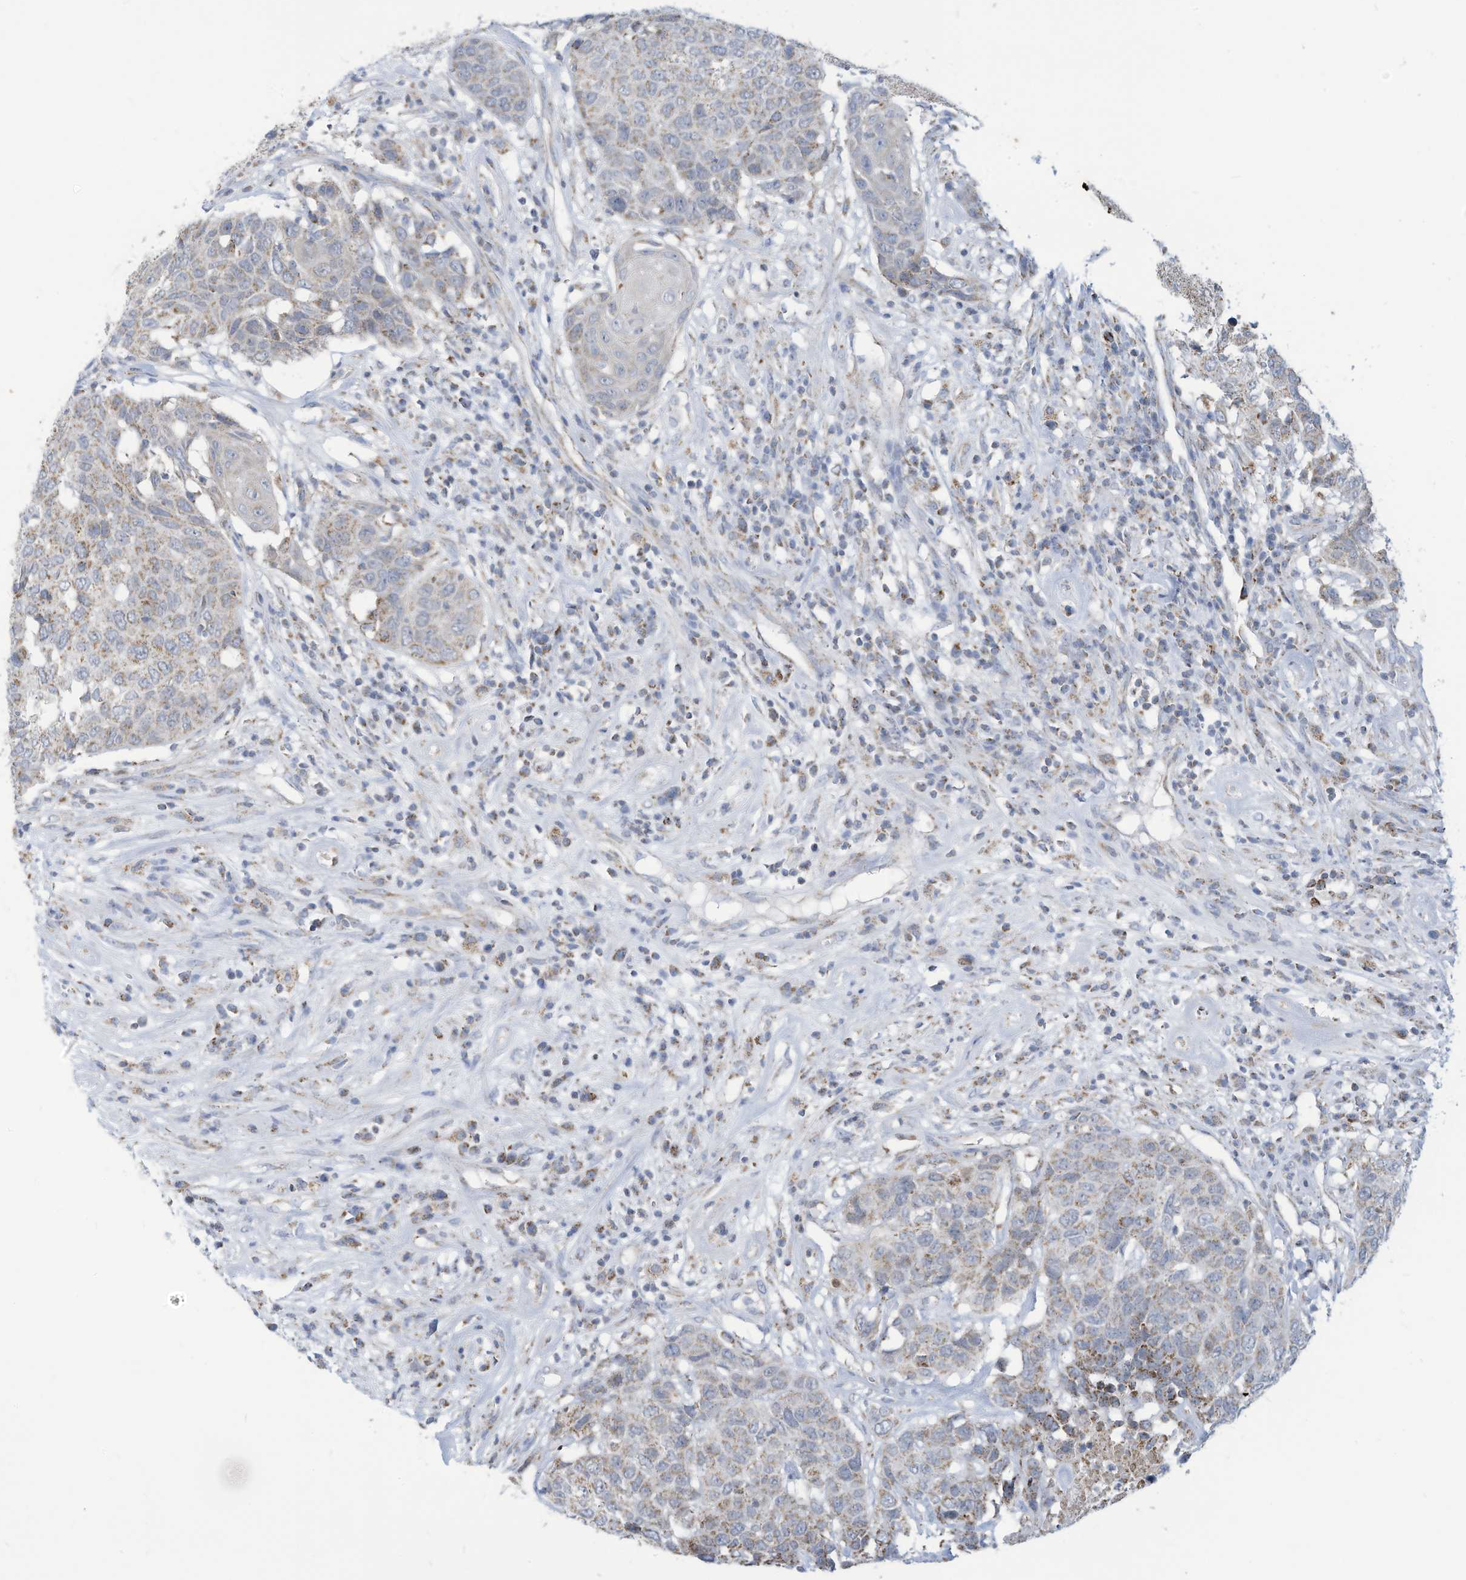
{"staining": {"intensity": "moderate", "quantity": "<25%", "location": "cytoplasmic/membranous"}, "tissue": "head and neck cancer", "cell_type": "Tumor cells", "image_type": "cancer", "snomed": [{"axis": "morphology", "description": "Squamous cell carcinoma, NOS"}, {"axis": "topography", "description": "Head-Neck"}], "caption": "Protein staining of head and neck squamous cell carcinoma tissue reveals moderate cytoplasmic/membranous positivity in about <25% of tumor cells. (DAB IHC with brightfield microscopy, high magnification).", "gene": "NLN", "patient": {"sex": "male", "age": 66}}